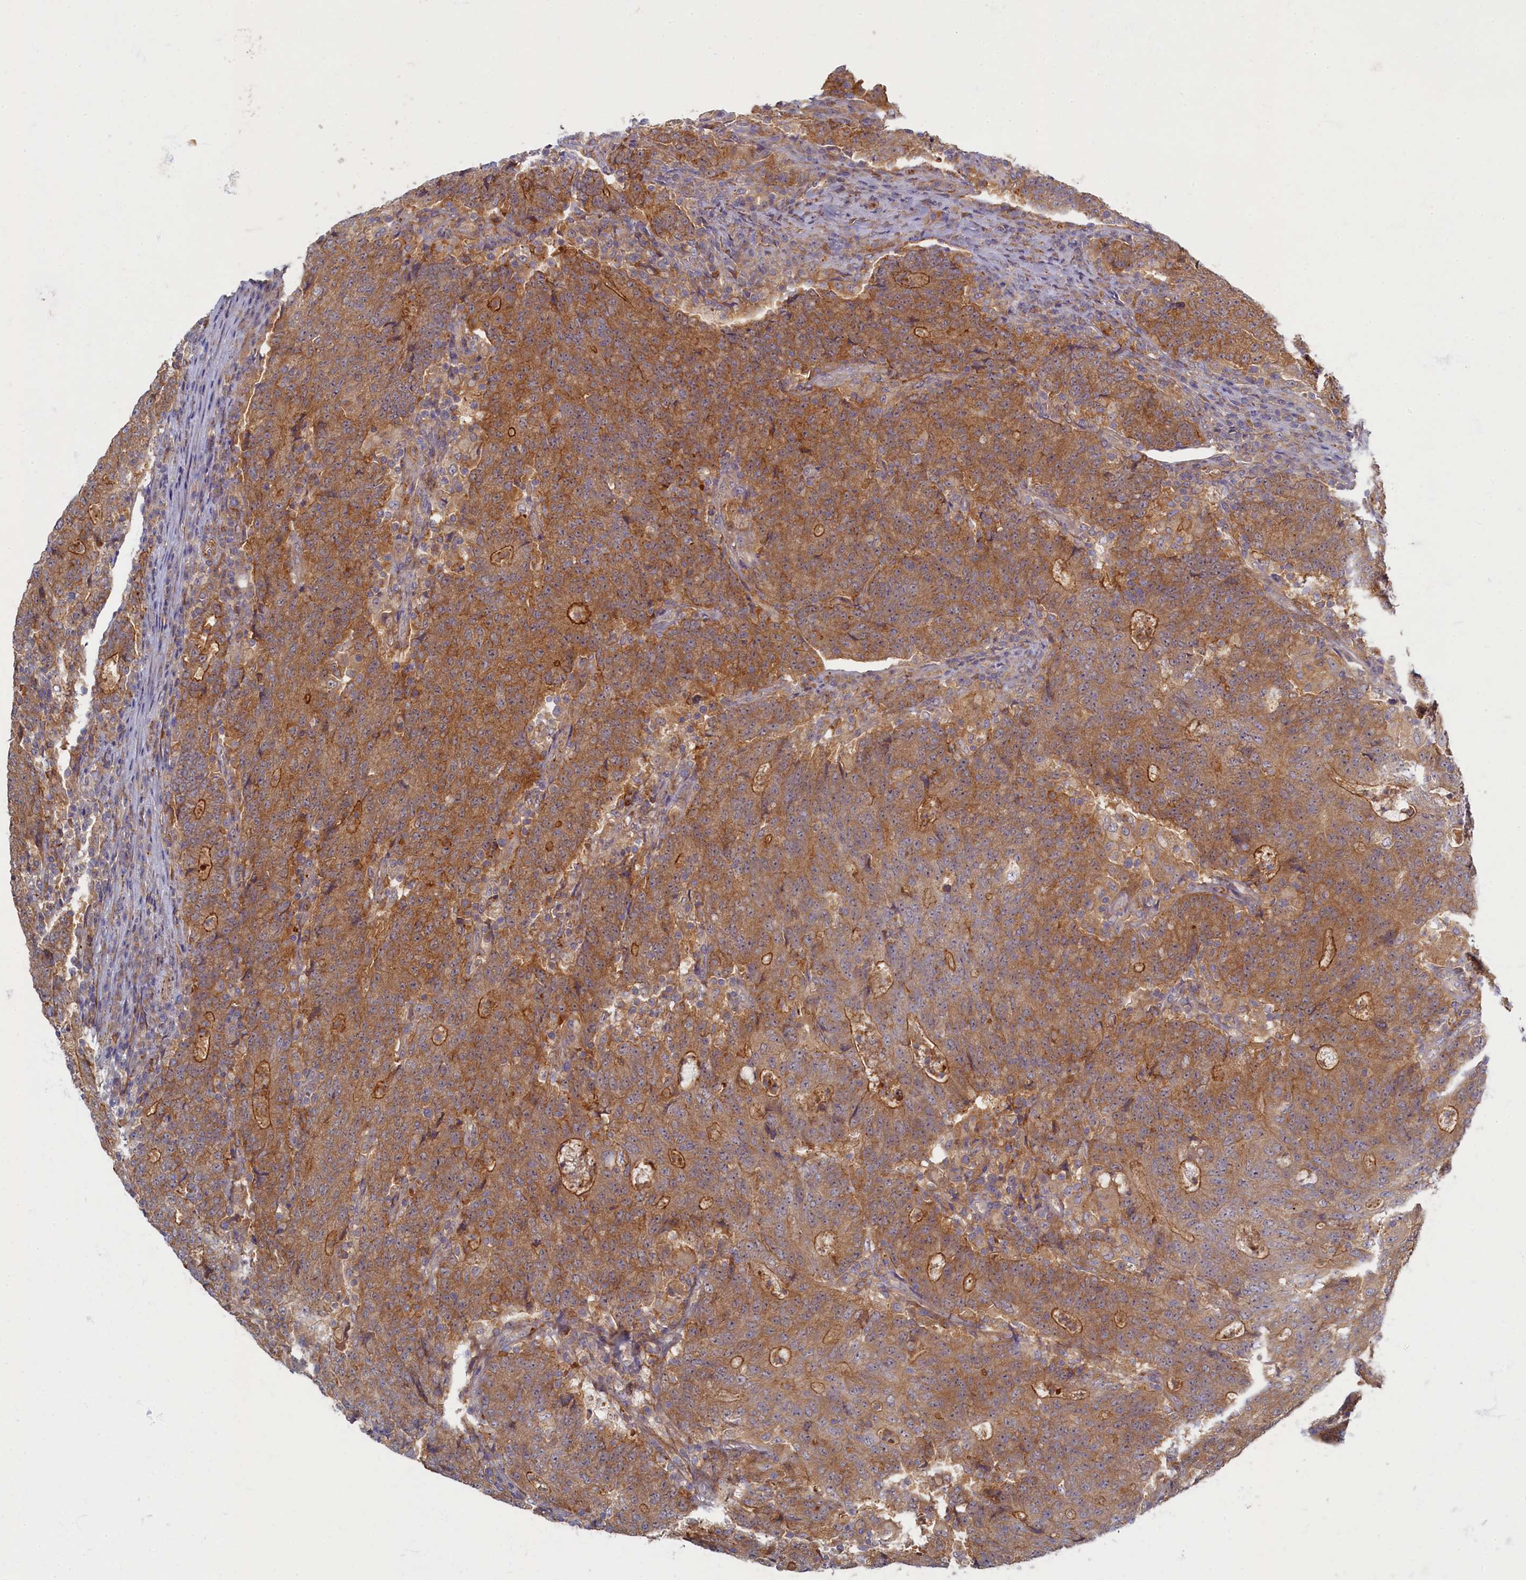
{"staining": {"intensity": "moderate", "quantity": ">75%", "location": "cytoplasmic/membranous"}, "tissue": "colorectal cancer", "cell_type": "Tumor cells", "image_type": "cancer", "snomed": [{"axis": "morphology", "description": "Adenocarcinoma, NOS"}, {"axis": "topography", "description": "Colon"}], "caption": "This histopathology image shows immunohistochemistry staining of human colorectal cancer, with medium moderate cytoplasmic/membranous positivity in about >75% of tumor cells.", "gene": "PSMG2", "patient": {"sex": "female", "age": 75}}